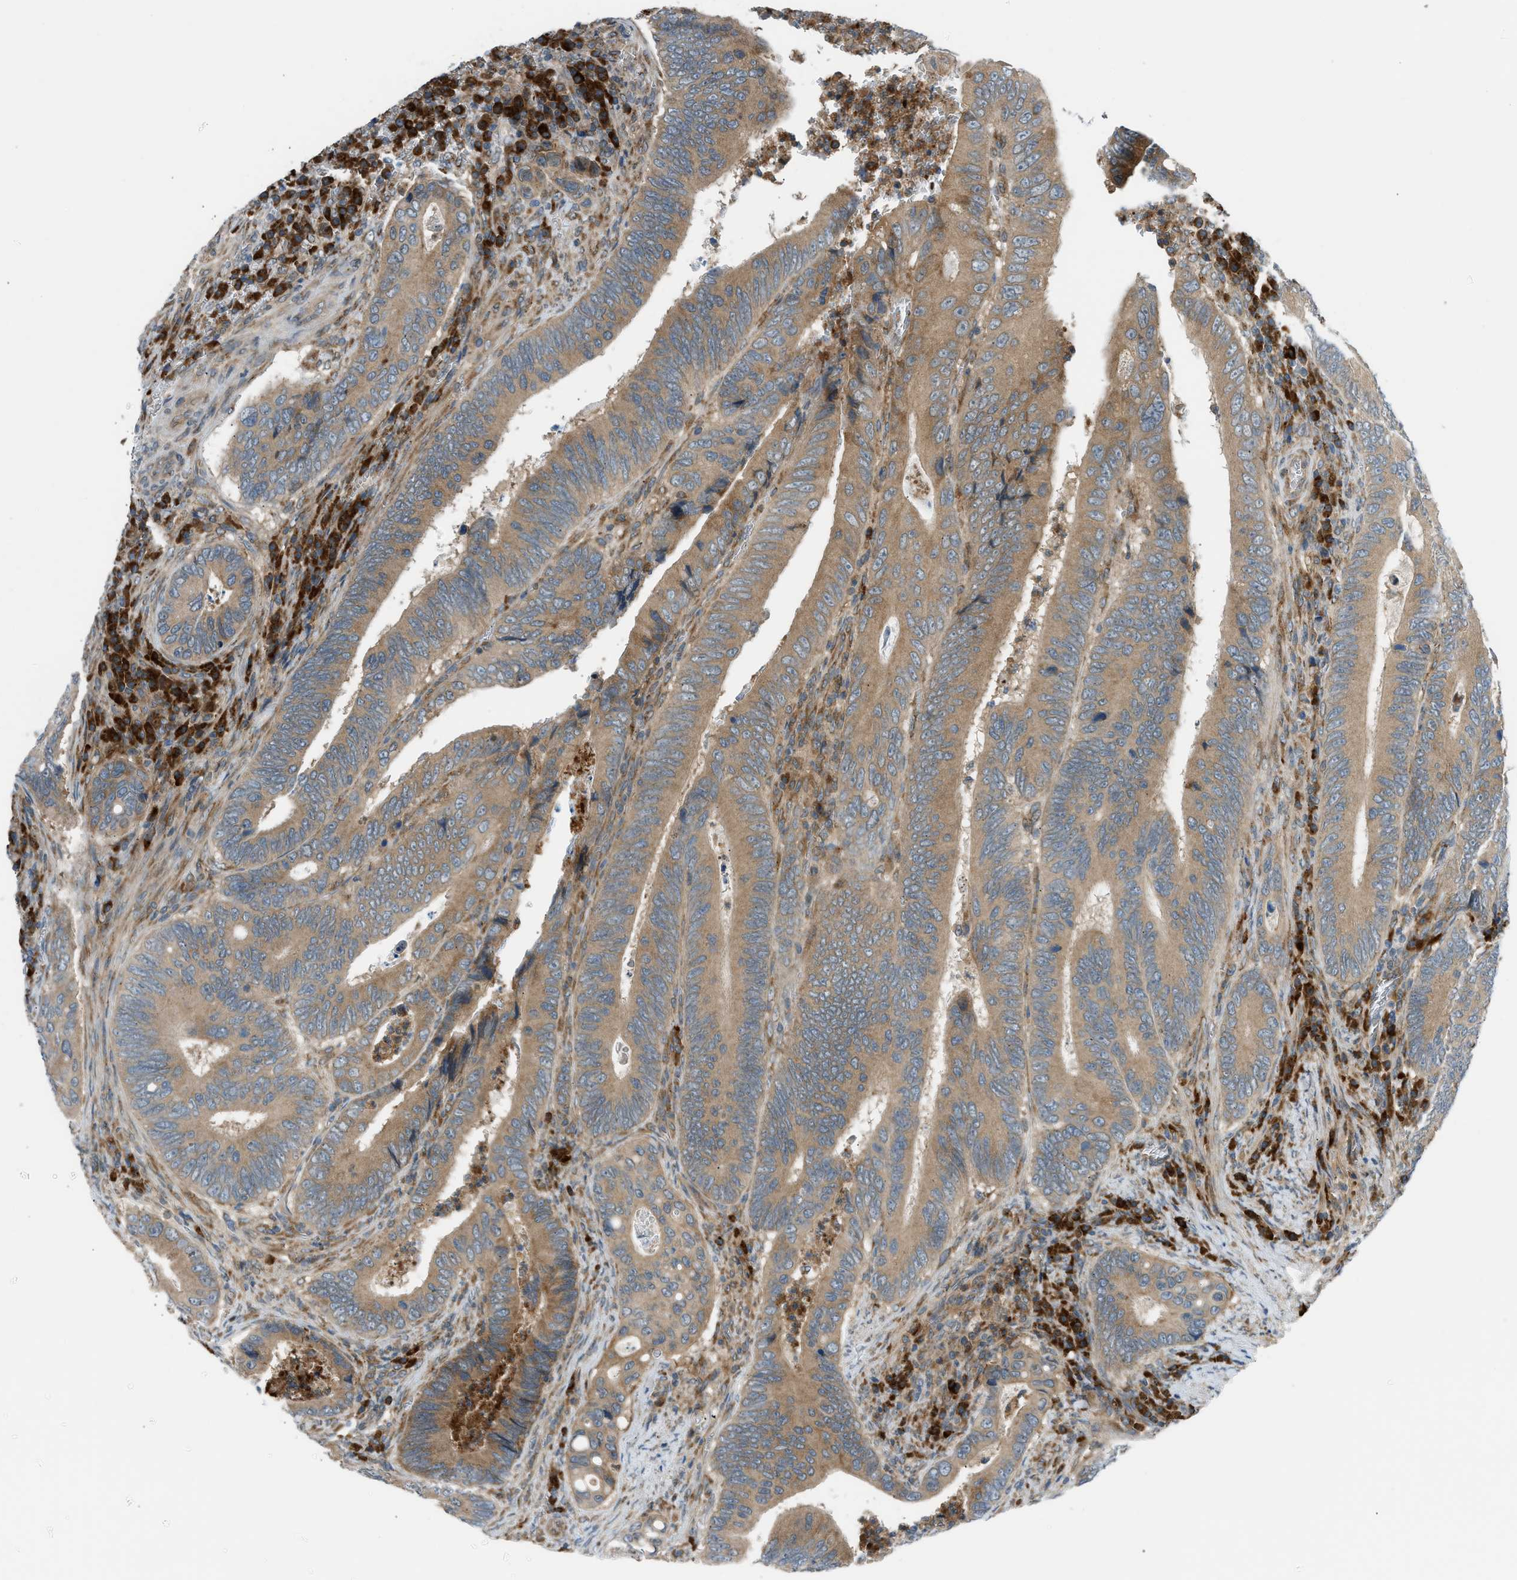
{"staining": {"intensity": "moderate", "quantity": ">75%", "location": "cytoplasmic/membranous"}, "tissue": "colorectal cancer", "cell_type": "Tumor cells", "image_type": "cancer", "snomed": [{"axis": "morphology", "description": "Inflammation, NOS"}, {"axis": "morphology", "description": "Adenocarcinoma, NOS"}, {"axis": "topography", "description": "Colon"}], "caption": "Protein expression analysis of colorectal cancer (adenocarcinoma) shows moderate cytoplasmic/membranous expression in approximately >75% of tumor cells.", "gene": "EDARADD", "patient": {"sex": "male", "age": 72}}